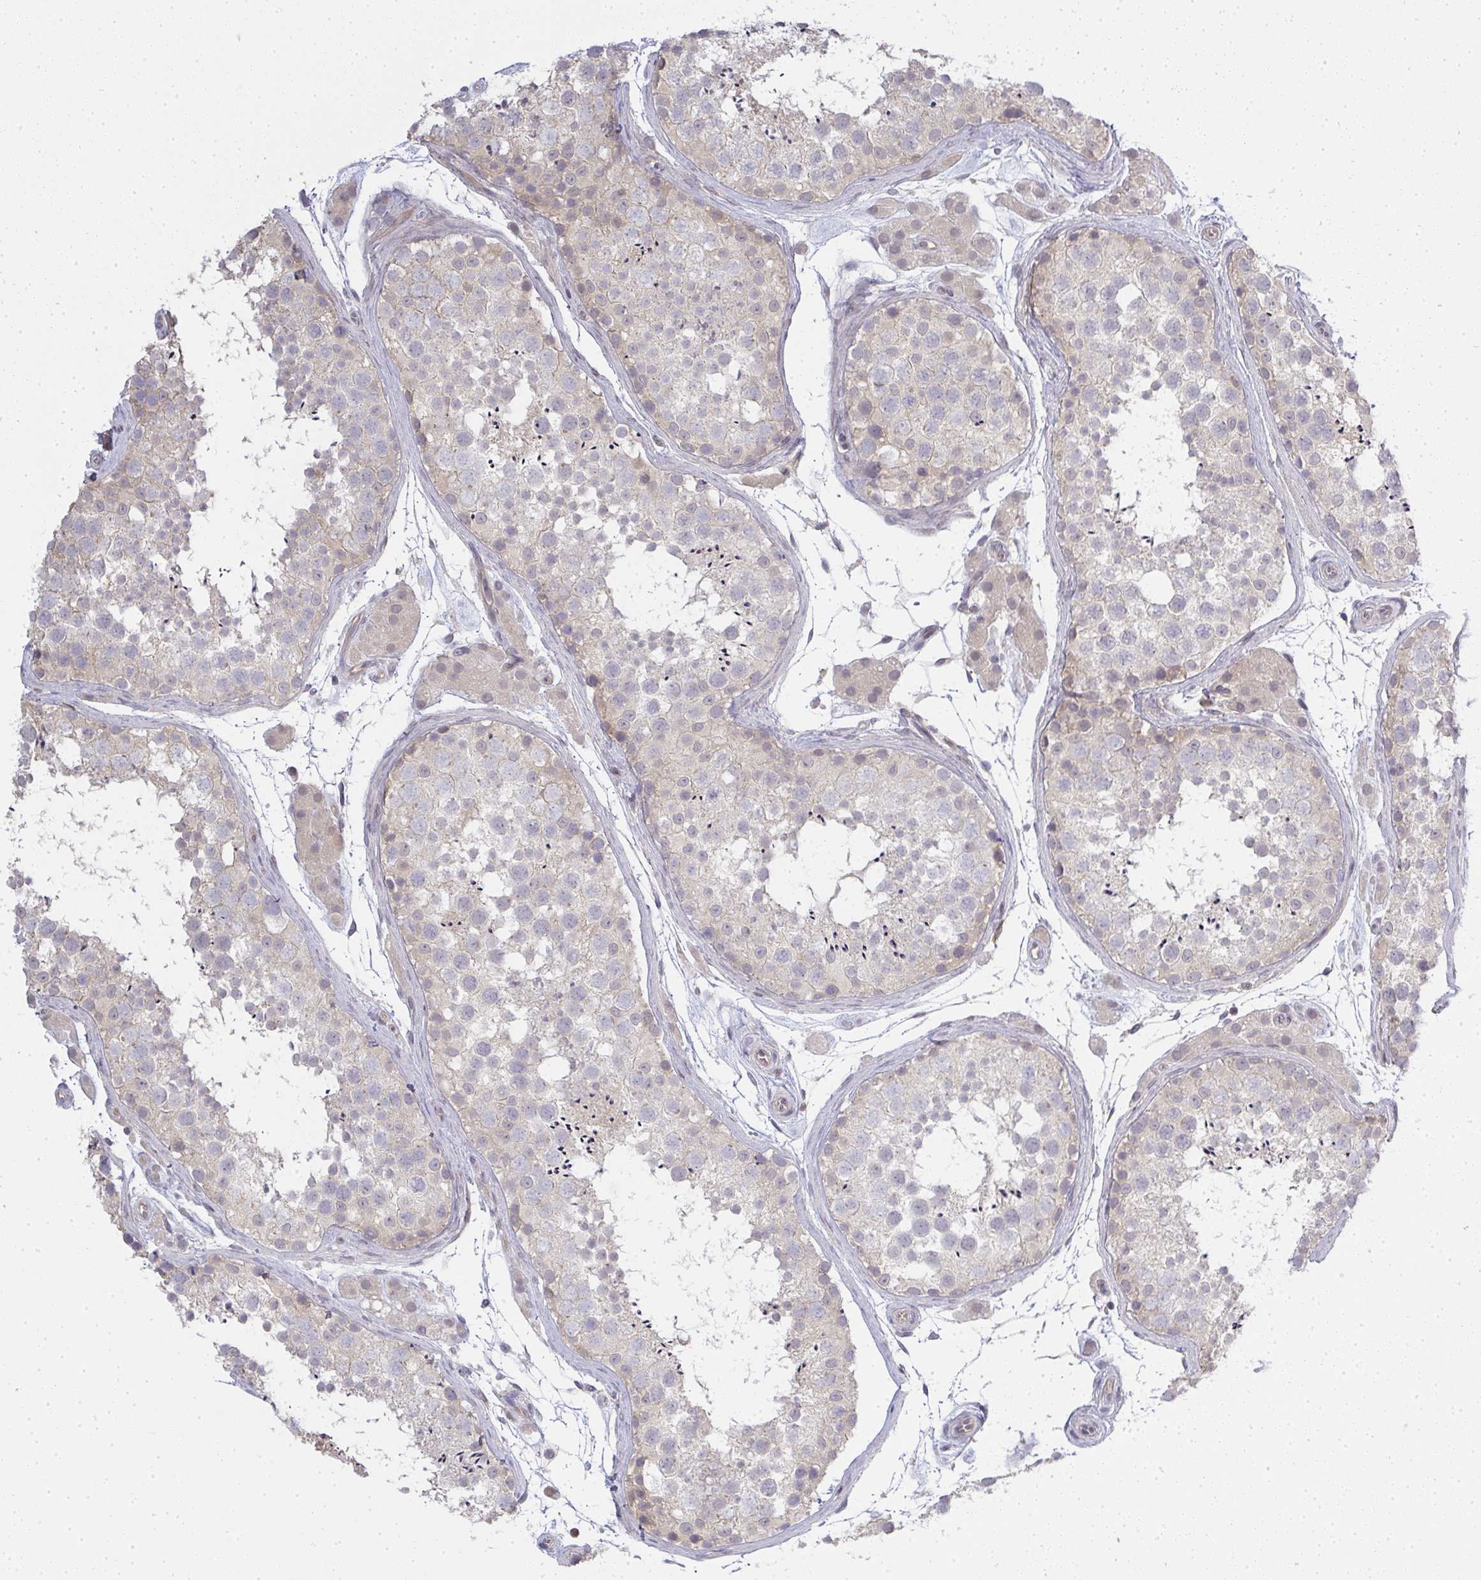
{"staining": {"intensity": "weak", "quantity": "<25%", "location": "cytoplasmic/membranous"}, "tissue": "testis", "cell_type": "Cells in seminiferous ducts", "image_type": "normal", "snomed": [{"axis": "morphology", "description": "Normal tissue, NOS"}, {"axis": "topography", "description": "Testis"}], "caption": "This is an immunohistochemistry image of normal testis. There is no staining in cells in seminiferous ducts.", "gene": "GSDMB", "patient": {"sex": "male", "age": 41}}